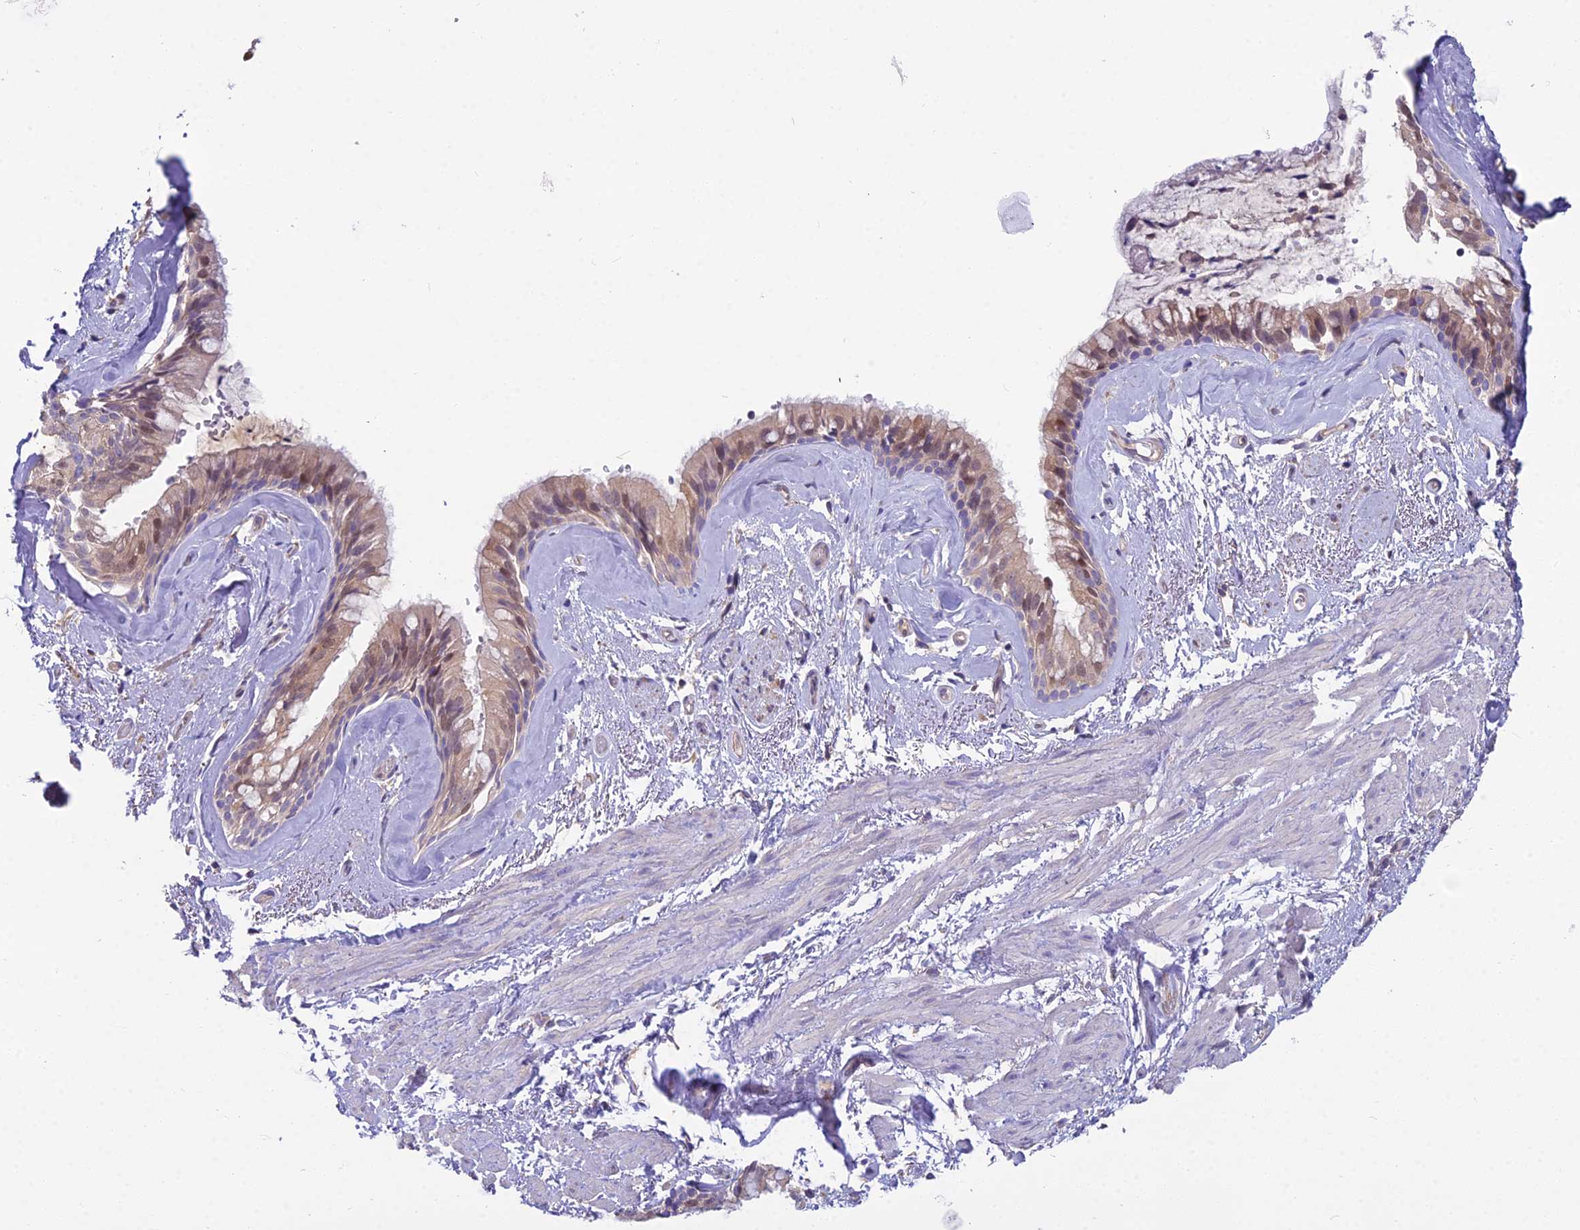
{"staining": {"intensity": "weak", "quantity": "25%-75%", "location": "cytoplasmic/membranous,nuclear"}, "tissue": "bronchus", "cell_type": "Respiratory epithelial cells", "image_type": "normal", "snomed": [{"axis": "morphology", "description": "Normal tissue, NOS"}, {"axis": "topography", "description": "Cartilage tissue"}, {"axis": "topography", "description": "Bronchus"}], "caption": "This micrograph demonstrates immunohistochemistry staining of benign human bronchus, with low weak cytoplasmic/membranous,nuclear staining in about 25%-75% of respiratory epithelial cells.", "gene": "MVD", "patient": {"sex": "female", "age": 66}}